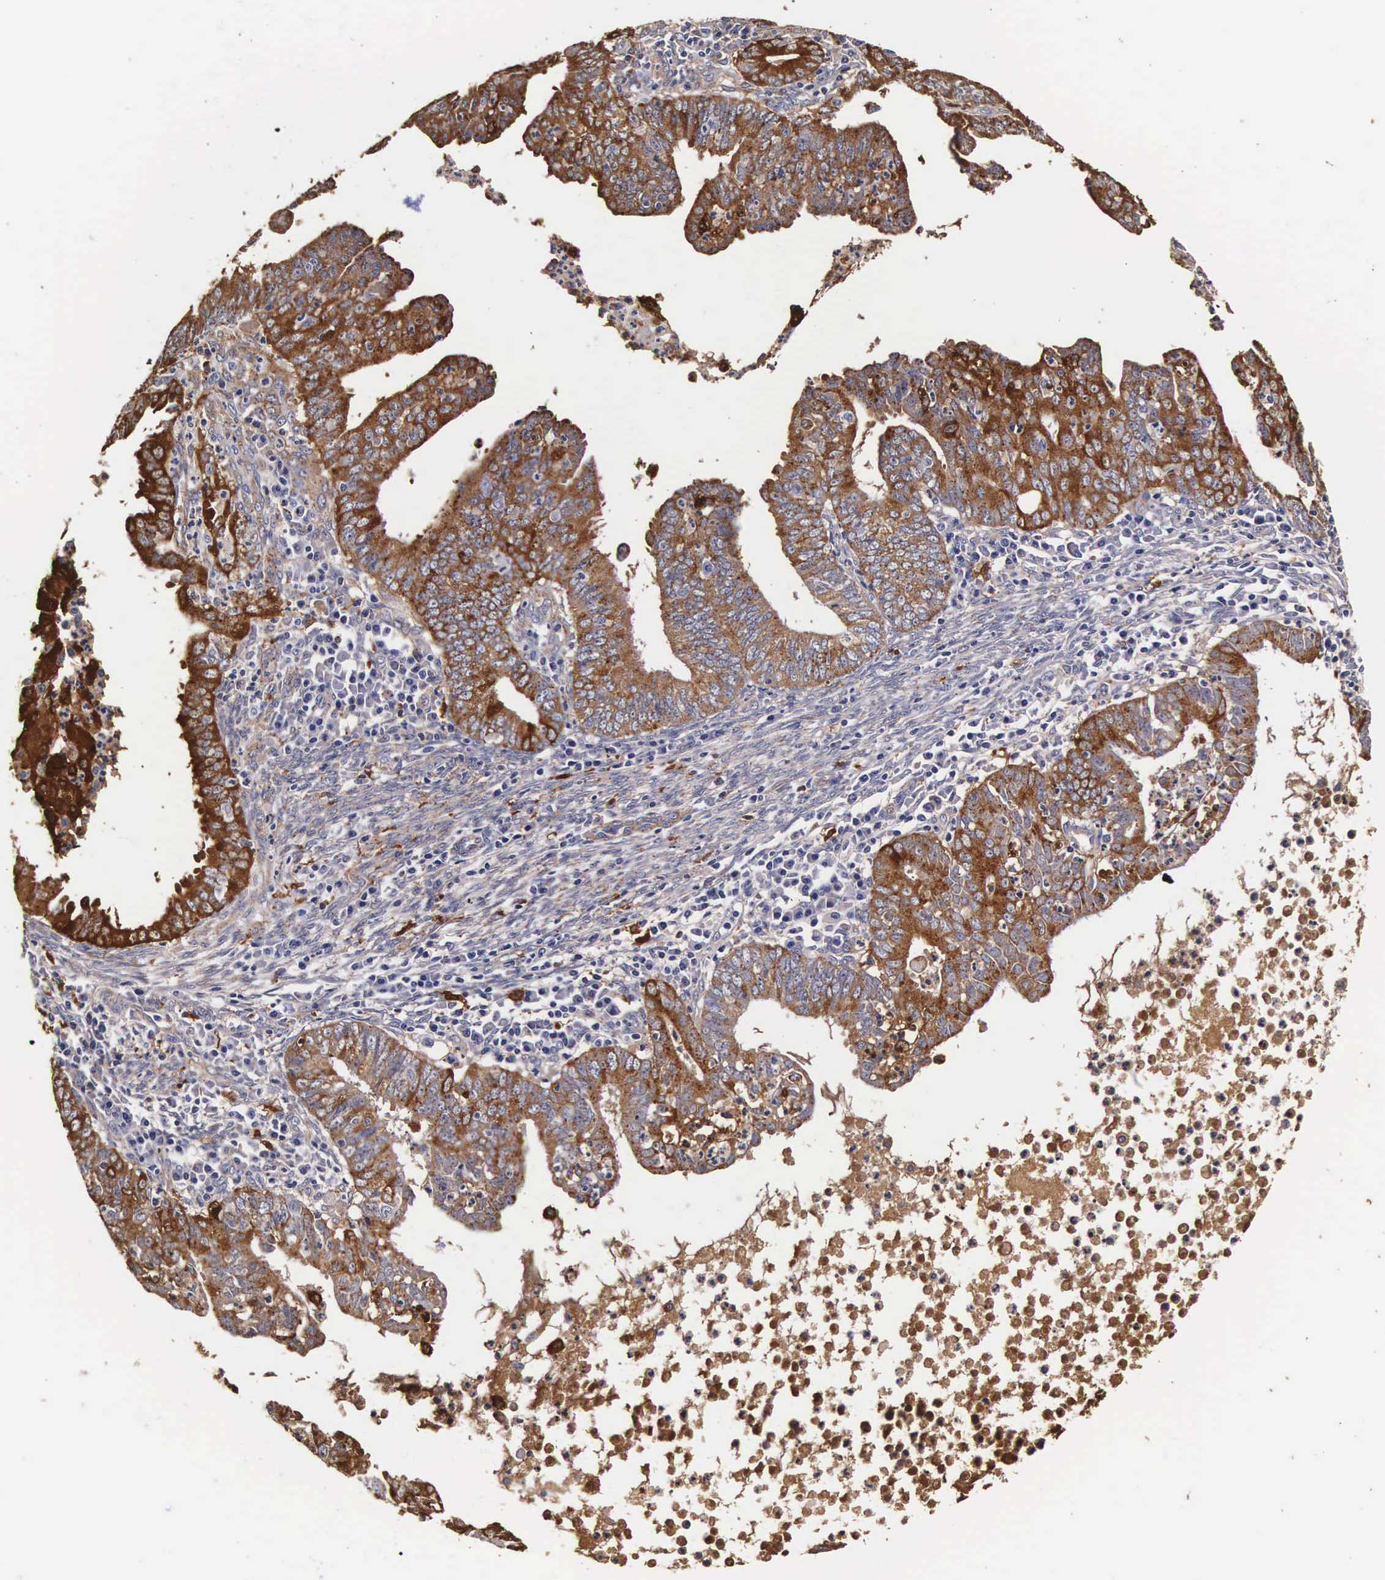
{"staining": {"intensity": "strong", "quantity": ">75%", "location": "cytoplasmic/membranous"}, "tissue": "endometrial cancer", "cell_type": "Tumor cells", "image_type": "cancer", "snomed": [{"axis": "morphology", "description": "Adenocarcinoma, NOS"}, {"axis": "topography", "description": "Endometrium"}], "caption": "Endometrial cancer (adenocarcinoma) stained with a brown dye shows strong cytoplasmic/membranous positive staining in approximately >75% of tumor cells.", "gene": "CTSB", "patient": {"sex": "female", "age": 66}}